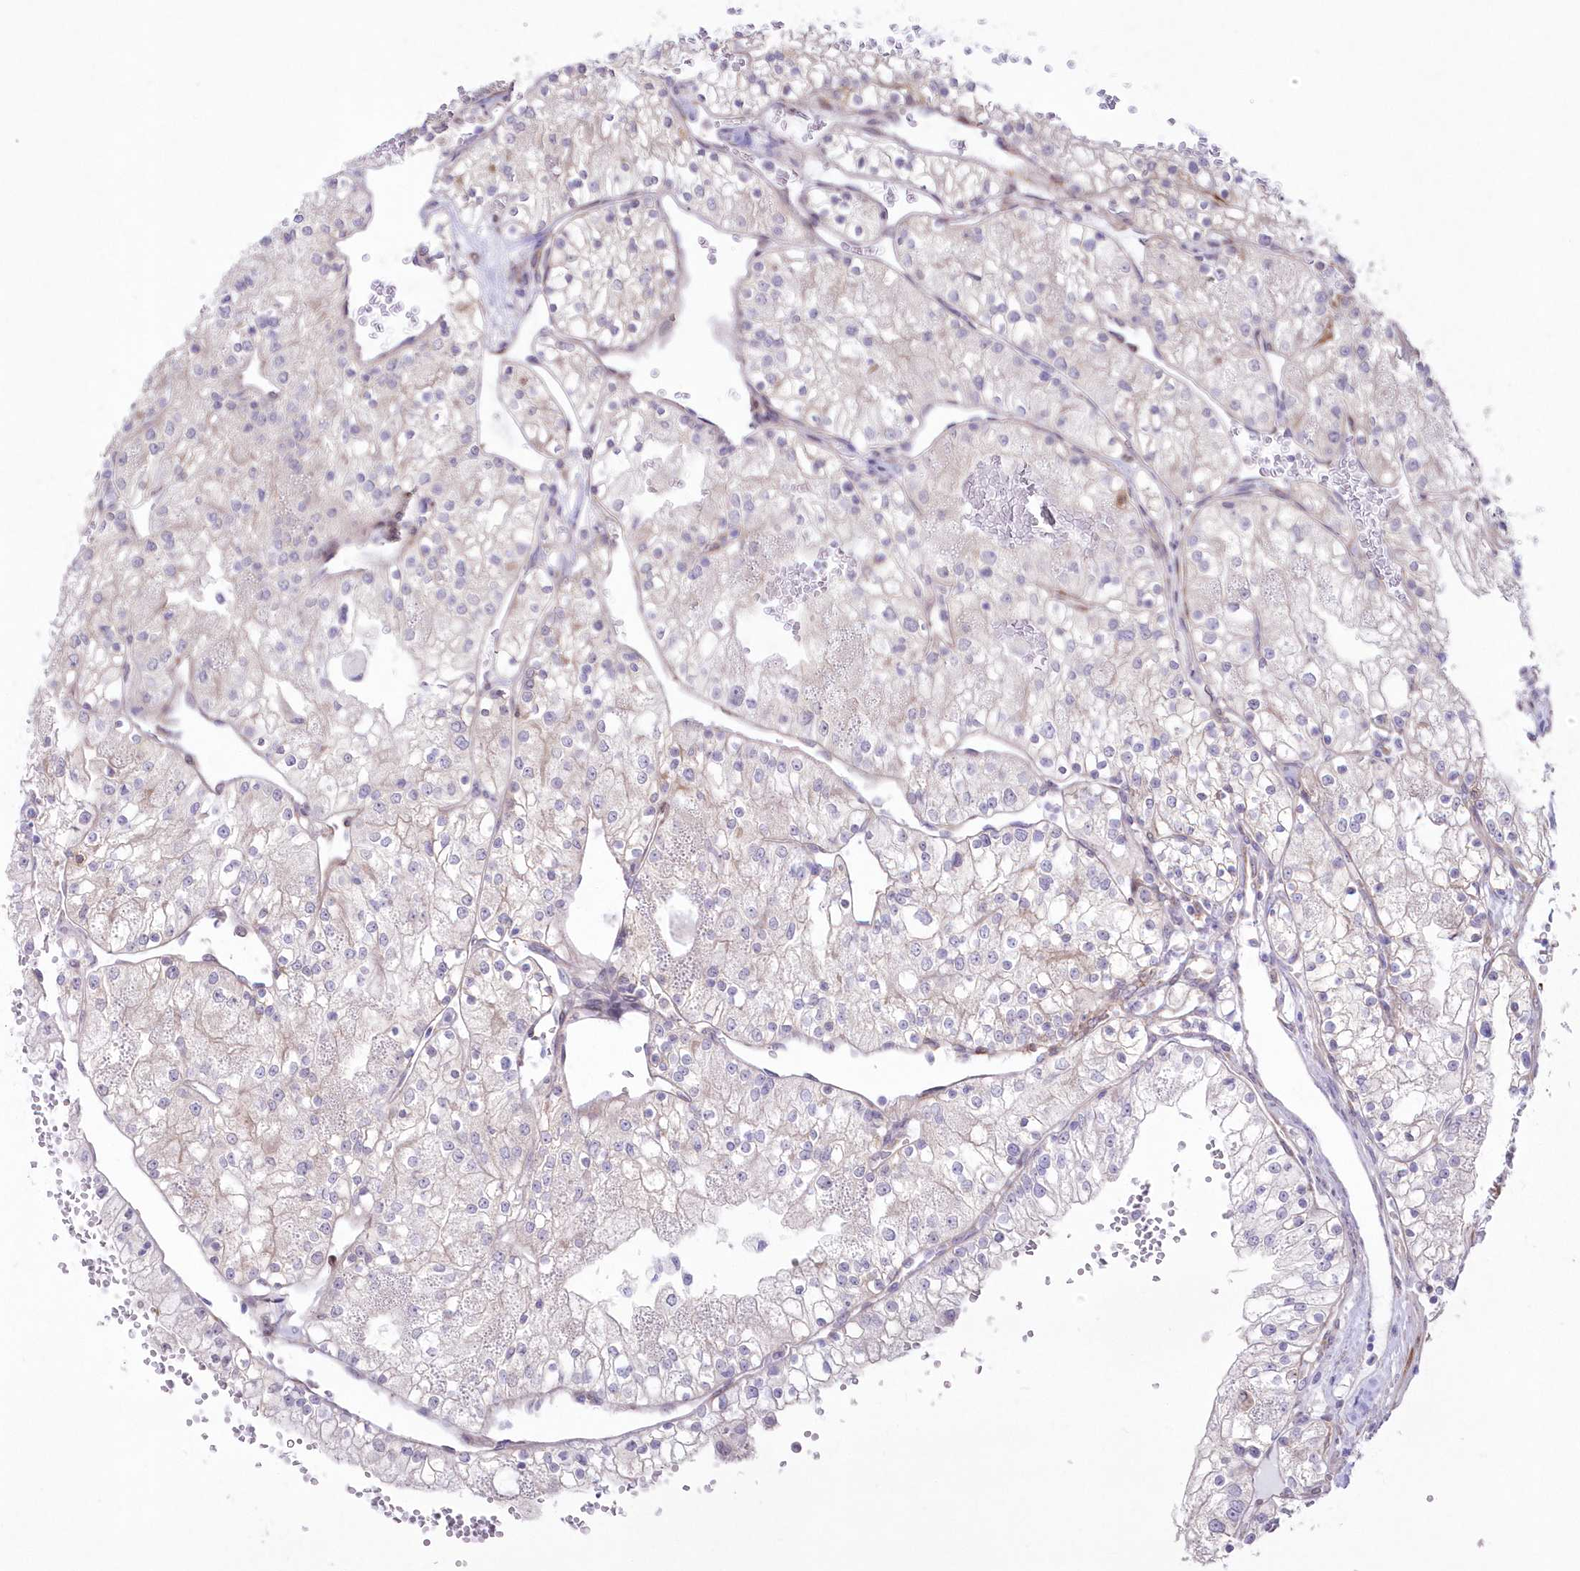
{"staining": {"intensity": "negative", "quantity": "none", "location": "none"}, "tissue": "renal cancer", "cell_type": "Tumor cells", "image_type": "cancer", "snomed": [{"axis": "morphology", "description": "Normal tissue, NOS"}, {"axis": "morphology", "description": "Adenocarcinoma, NOS"}, {"axis": "topography", "description": "Kidney"}], "caption": "The immunohistochemistry photomicrograph has no significant positivity in tumor cells of renal adenocarcinoma tissue.", "gene": "SH3PXD2B", "patient": {"sex": "male", "age": 68}}